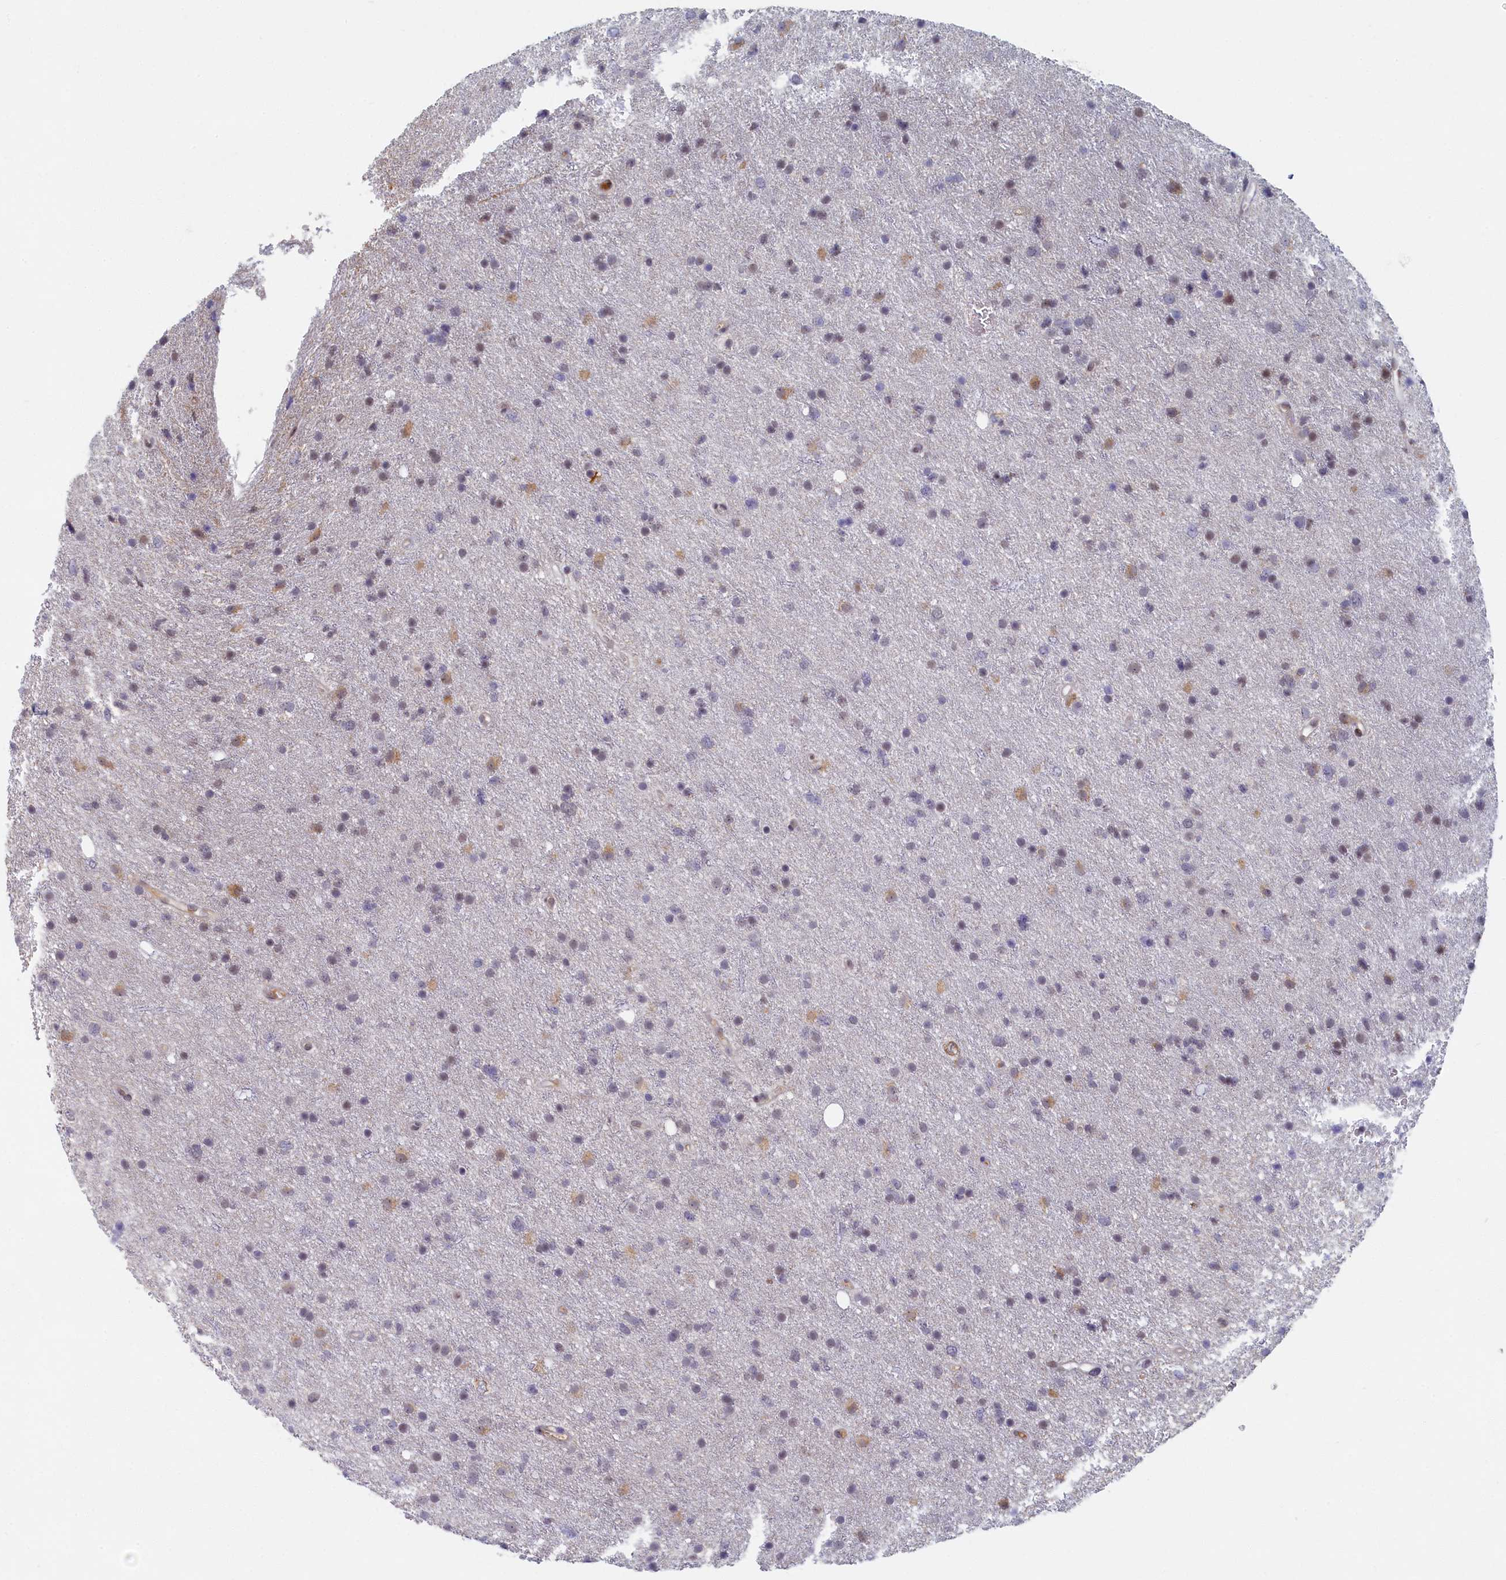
{"staining": {"intensity": "negative", "quantity": "none", "location": "none"}, "tissue": "glioma", "cell_type": "Tumor cells", "image_type": "cancer", "snomed": [{"axis": "morphology", "description": "Glioma, malignant, Low grade"}, {"axis": "topography", "description": "Cerebral cortex"}], "caption": "This is an immunohistochemistry photomicrograph of human glioma. There is no staining in tumor cells.", "gene": "DNAJC17", "patient": {"sex": "female", "age": 39}}